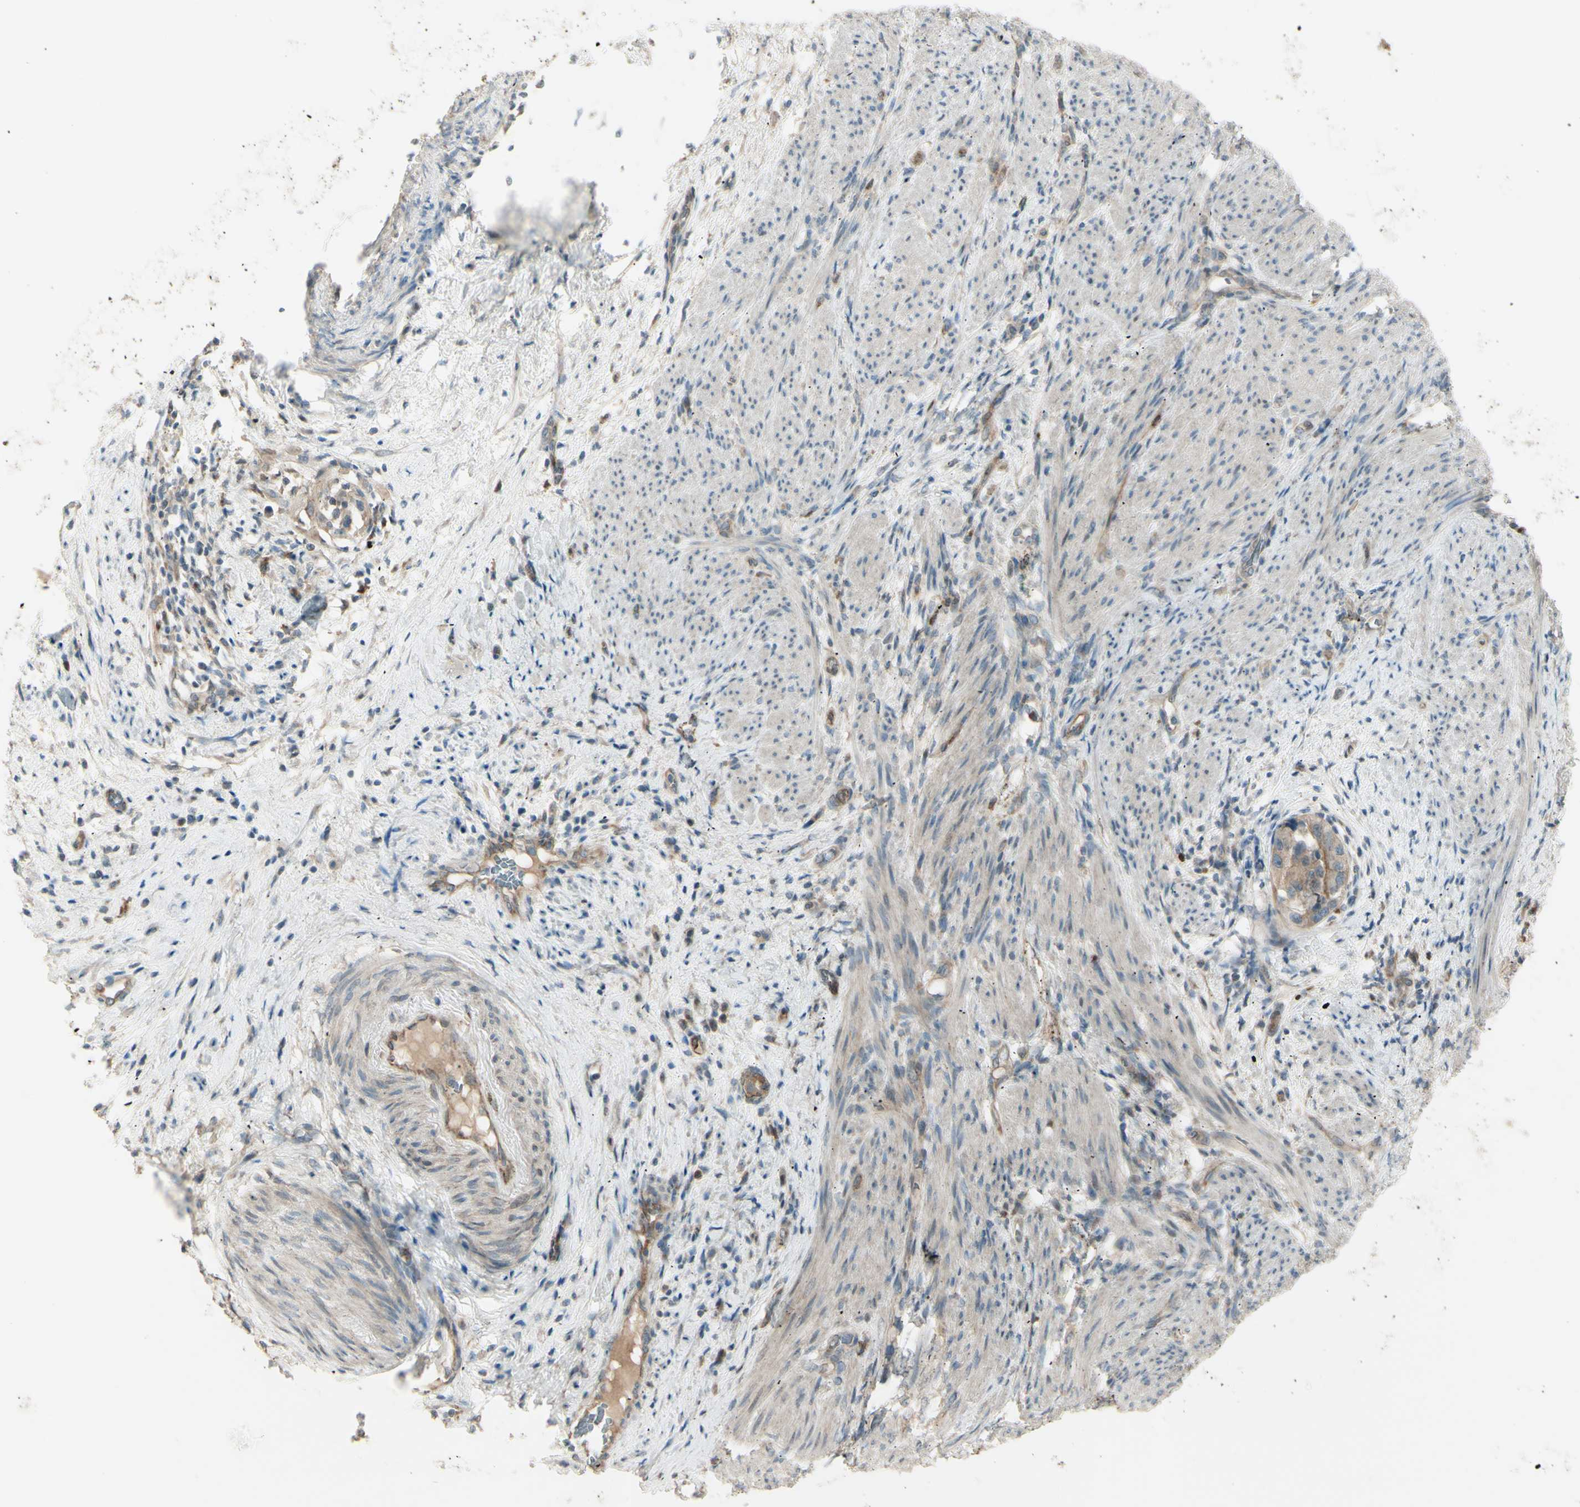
{"staining": {"intensity": "moderate", "quantity": ">75%", "location": "cytoplasmic/membranous"}, "tissue": "endometrial cancer", "cell_type": "Tumor cells", "image_type": "cancer", "snomed": [{"axis": "morphology", "description": "Adenocarcinoma, NOS"}, {"axis": "topography", "description": "Endometrium"}], "caption": "Protein staining of adenocarcinoma (endometrial) tissue reveals moderate cytoplasmic/membranous staining in about >75% of tumor cells. (DAB IHC, brown staining for protein, blue staining for nuclei).", "gene": "LMTK2", "patient": {"sex": "female", "age": 85}}